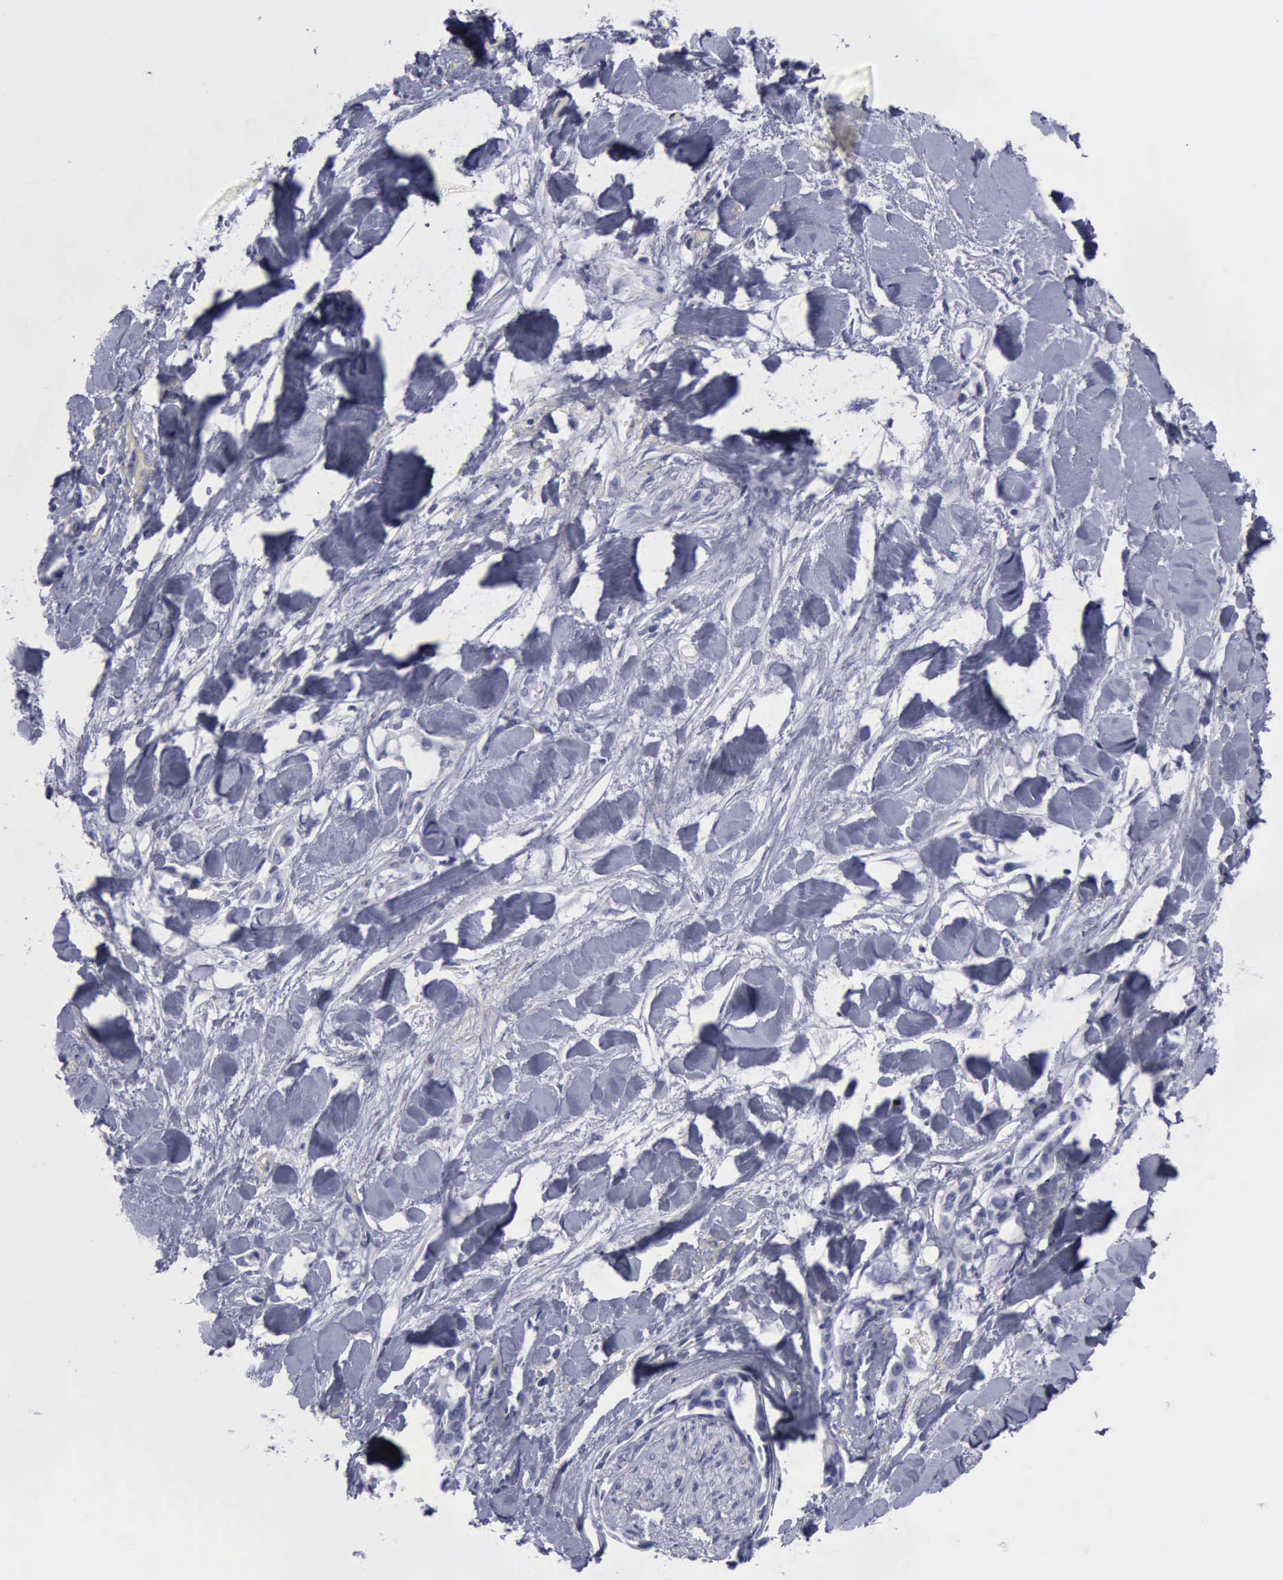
{"staining": {"intensity": "negative", "quantity": "none", "location": "none"}, "tissue": "pancreatic cancer", "cell_type": "Tumor cells", "image_type": "cancer", "snomed": [{"axis": "morphology", "description": "Adenocarcinoma, NOS"}, {"axis": "topography", "description": "Pancreas"}], "caption": "Human pancreatic cancer (adenocarcinoma) stained for a protein using immunohistochemistry demonstrates no positivity in tumor cells.", "gene": "KRT13", "patient": {"sex": "female", "age": 70}}